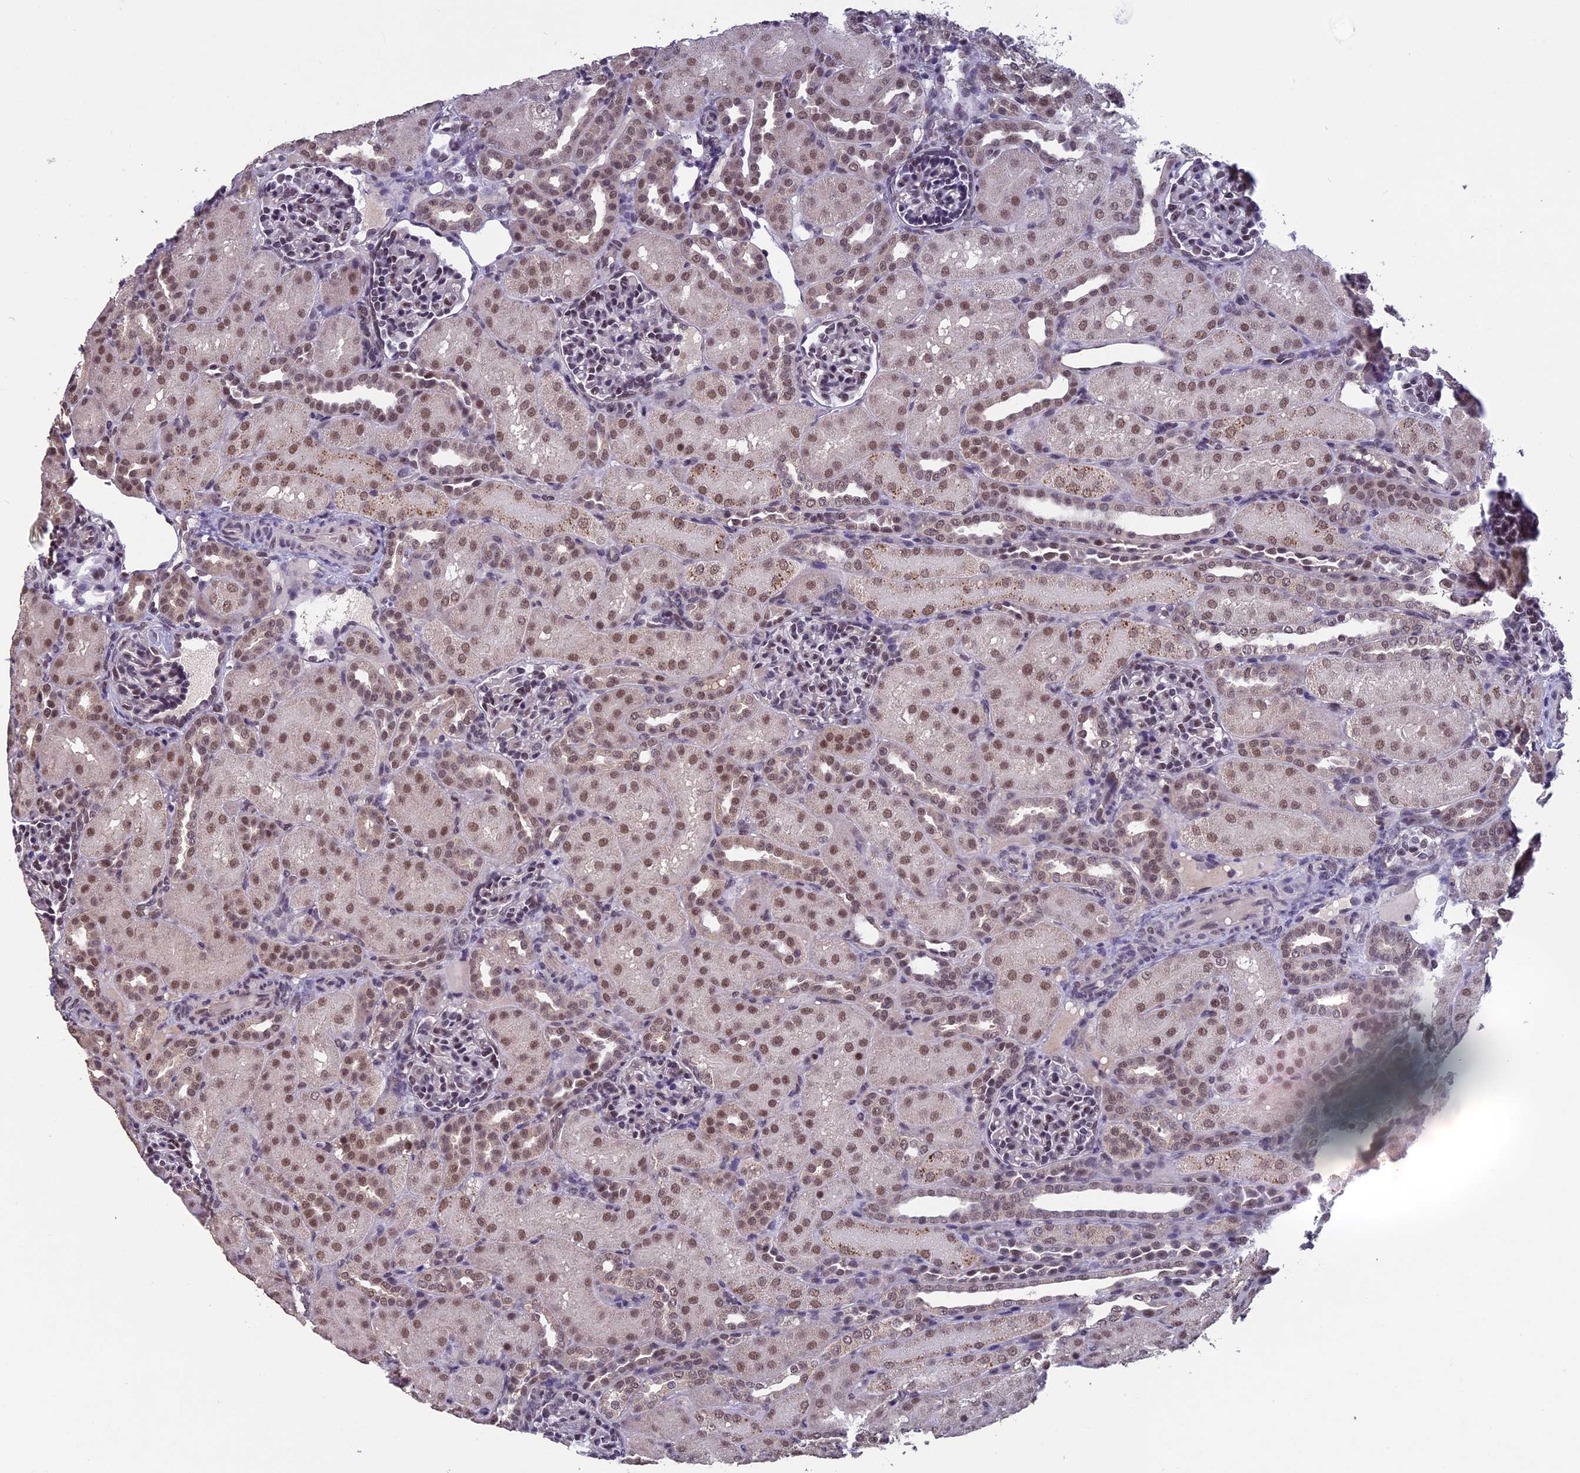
{"staining": {"intensity": "moderate", "quantity": "<25%", "location": "nuclear"}, "tissue": "kidney", "cell_type": "Cells in glomeruli", "image_type": "normal", "snomed": [{"axis": "morphology", "description": "Normal tissue, NOS"}, {"axis": "topography", "description": "Kidney"}], "caption": "Kidney stained for a protein reveals moderate nuclear positivity in cells in glomeruli. (Brightfield microscopy of DAB IHC at high magnification).", "gene": "RNF40", "patient": {"sex": "male", "age": 1}}